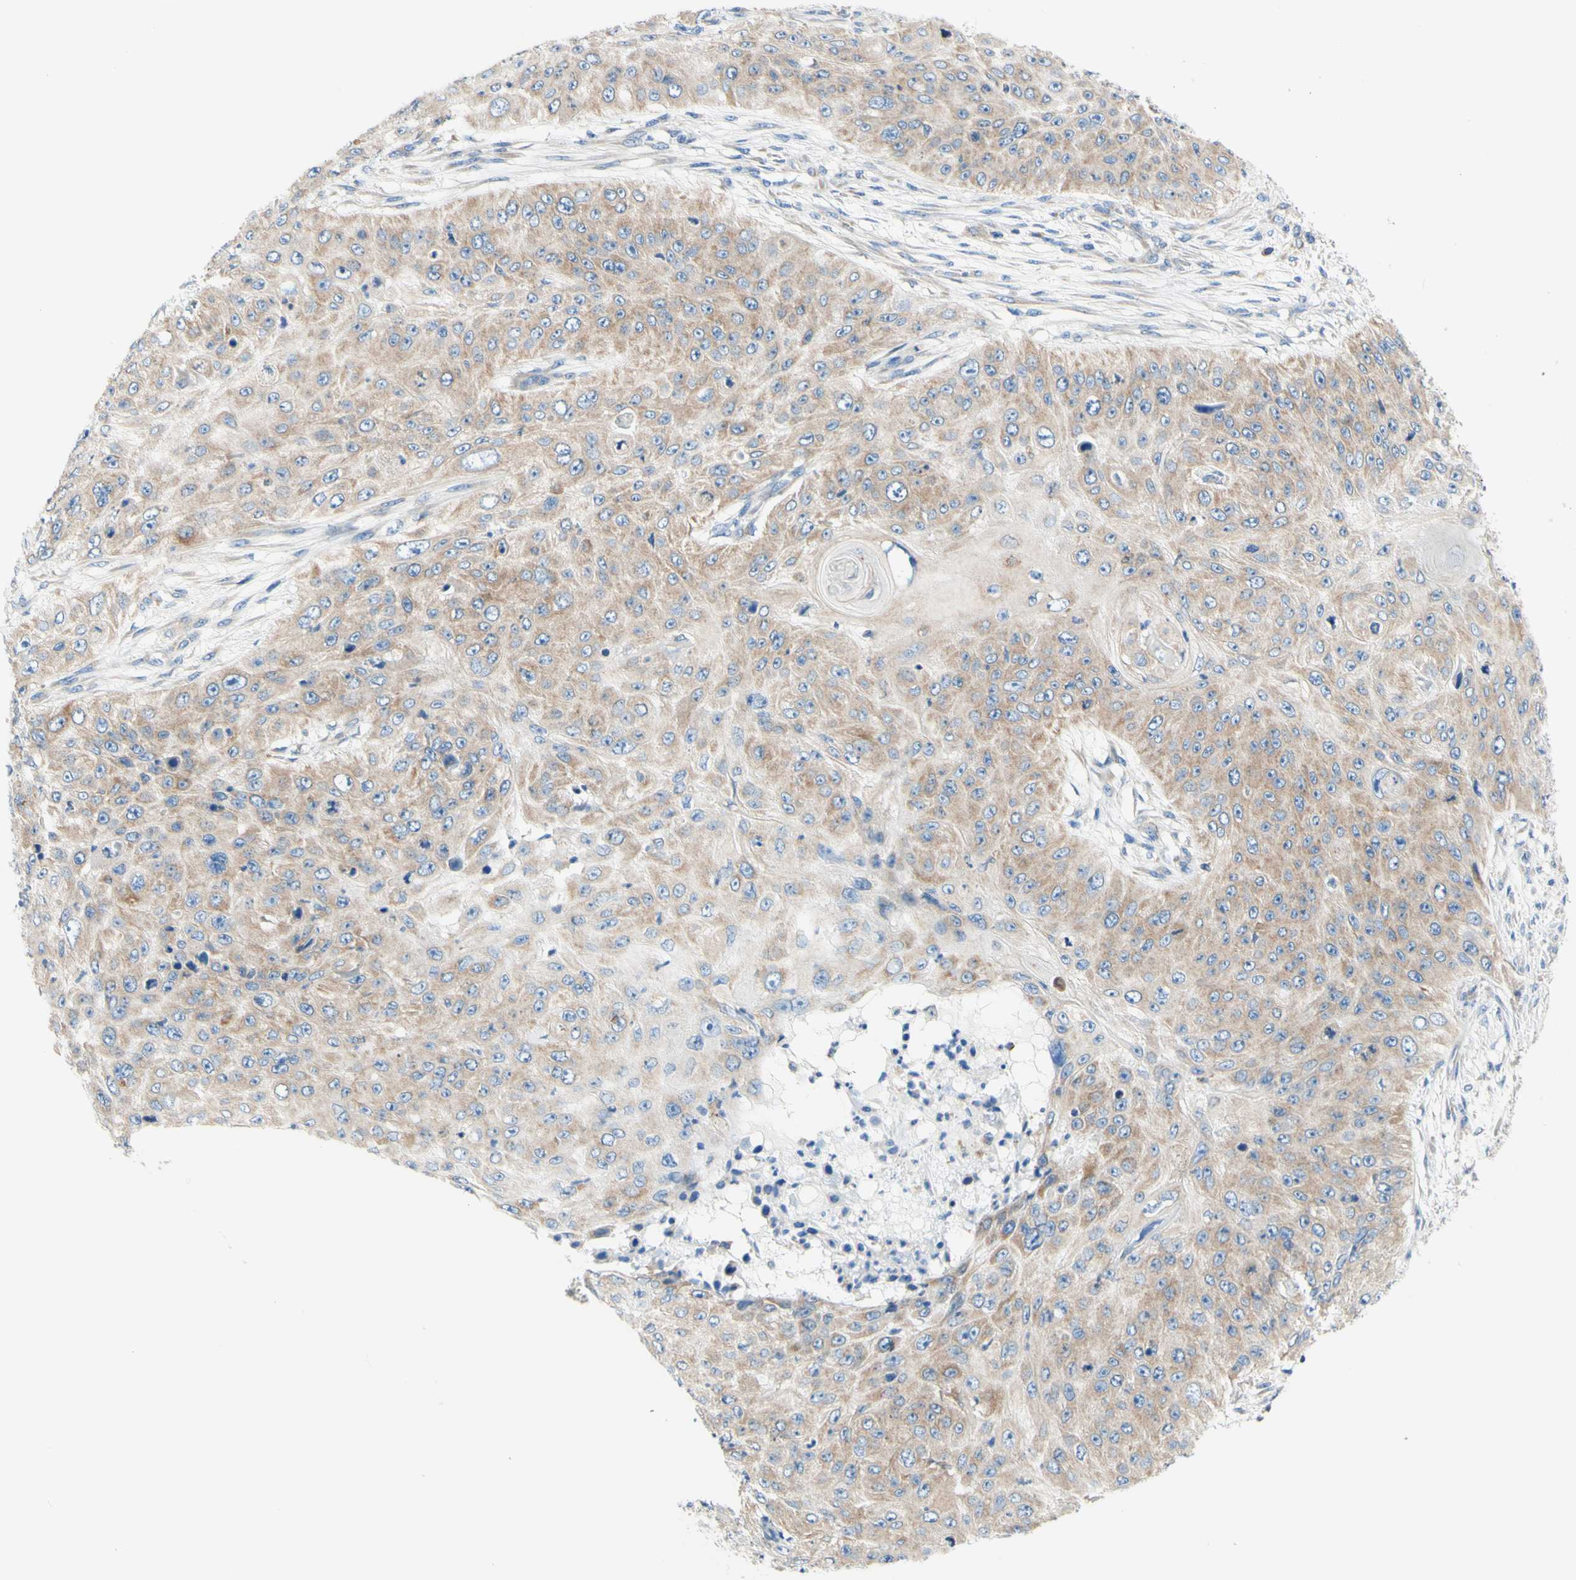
{"staining": {"intensity": "weak", "quantity": ">75%", "location": "cytoplasmic/membranous"}, "tissue": "skin cancer", "cell_type": "Tumor cells", "image_type": "cancer", "snomed": [{"axis": "morphology", "description": "Squamous cell carcinoma, NOS"}, {"axis": "topography", "description": "Skin"}], "caption": "Skin squamous cell carcinoma was stained to show a protein in brown. There is low levels of weak cytoplasmic/membranous staining in about >75% of tumor cells.", "gene": "RETREG2", "patient": {"sex": "female", "age": 80}}